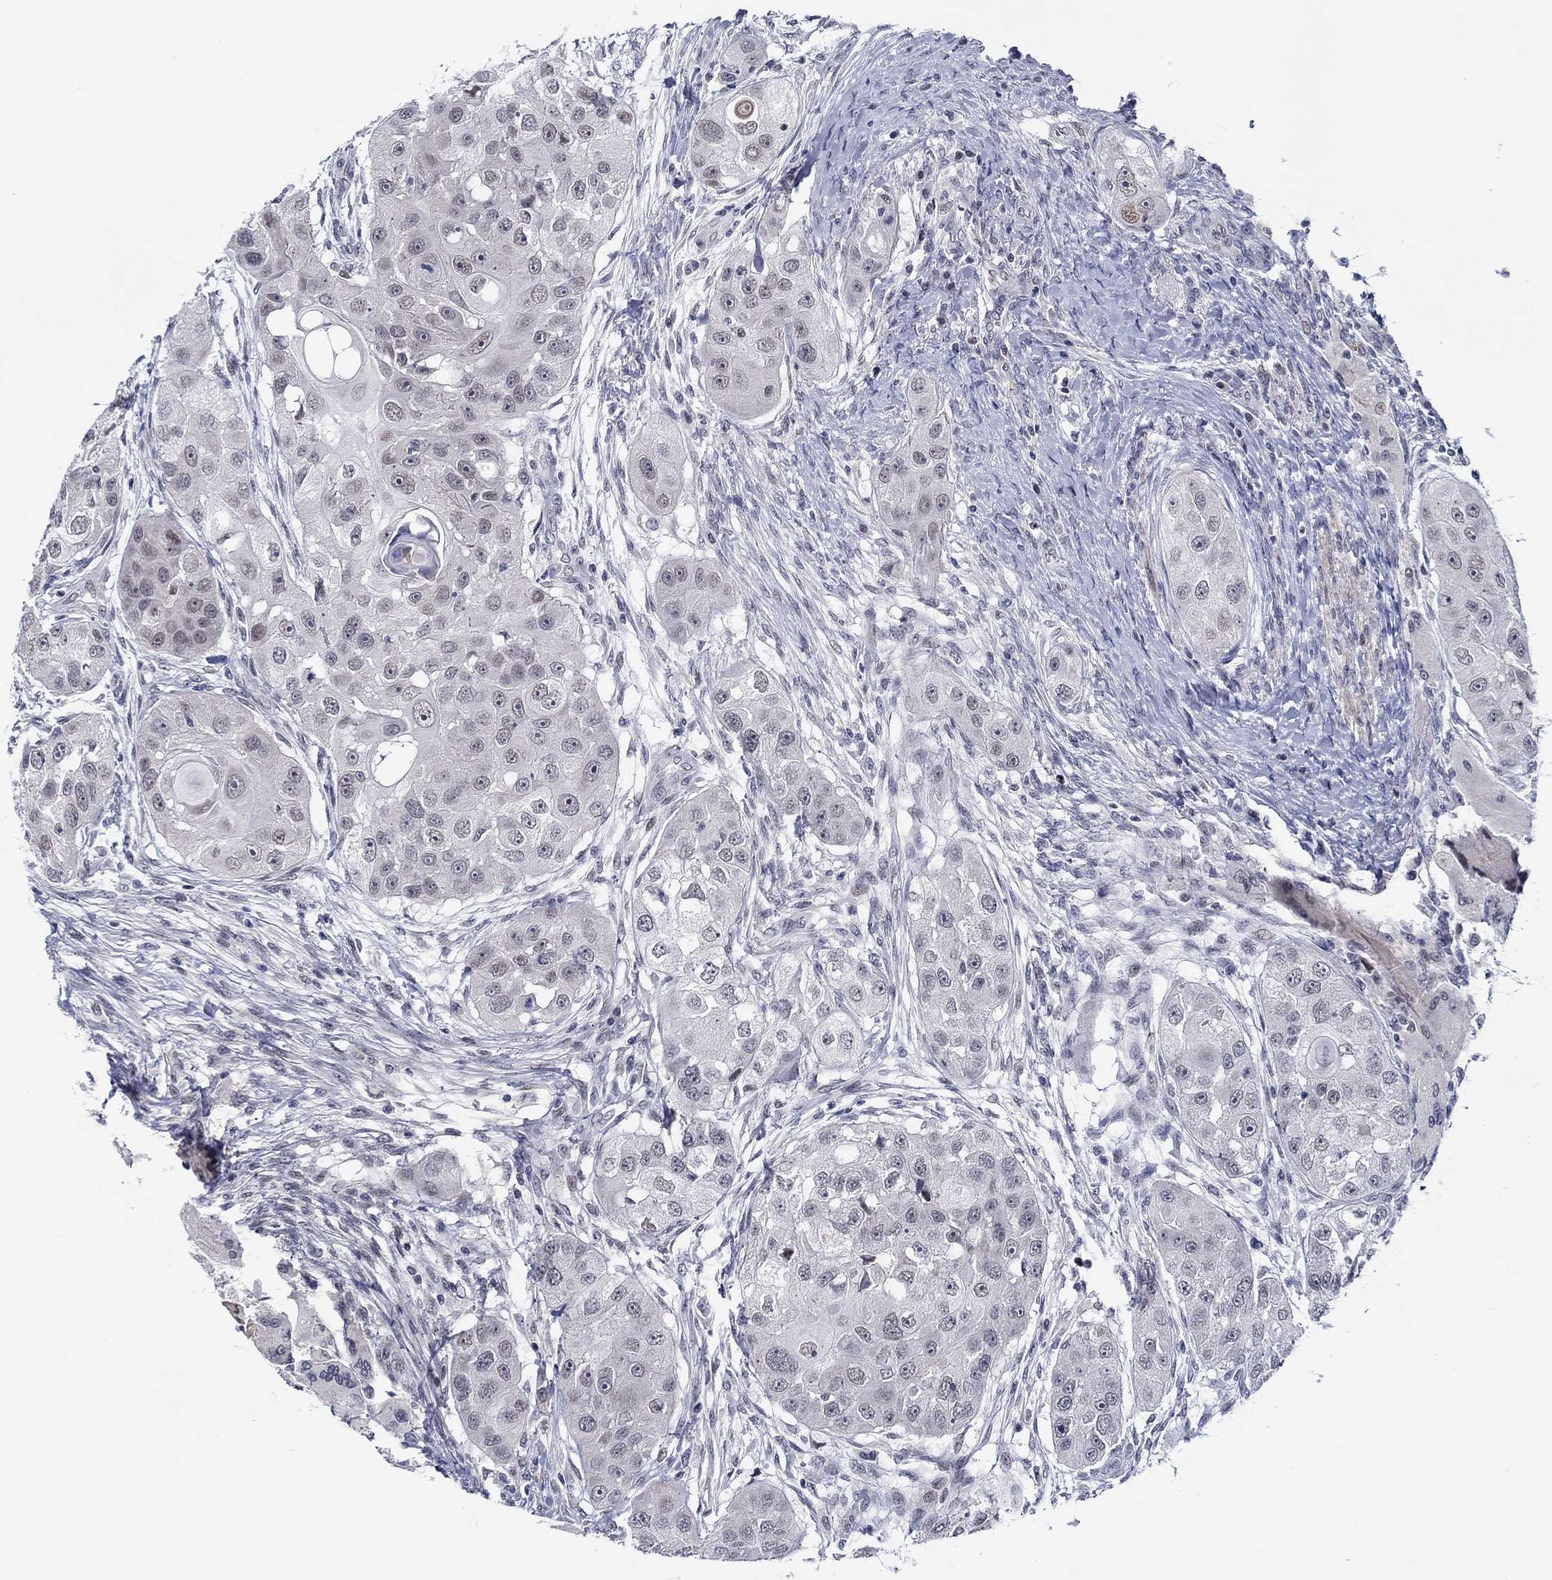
{"staining": {"intensity": "negative", "quantity": "none", "location": "none"}, "tissue": "head and neck cancer", "cell_type": "Tumor cells", "image_type": "cancer", "snomed": [{"axis": "morphology", "description": "Squamous cell carcinoma, NOS"}, {"axis": "topography", "description": "Head-Neck"}], "caption": "Immunohistochemistry of human head and neck squamous cell carcinoma exhibits no positivity in tumor cells. (DAB immunohistochemistry with hematoxylin counter stain).", "gene": "SLC34A1", "patient": {"sex": "male", "age": 51}}